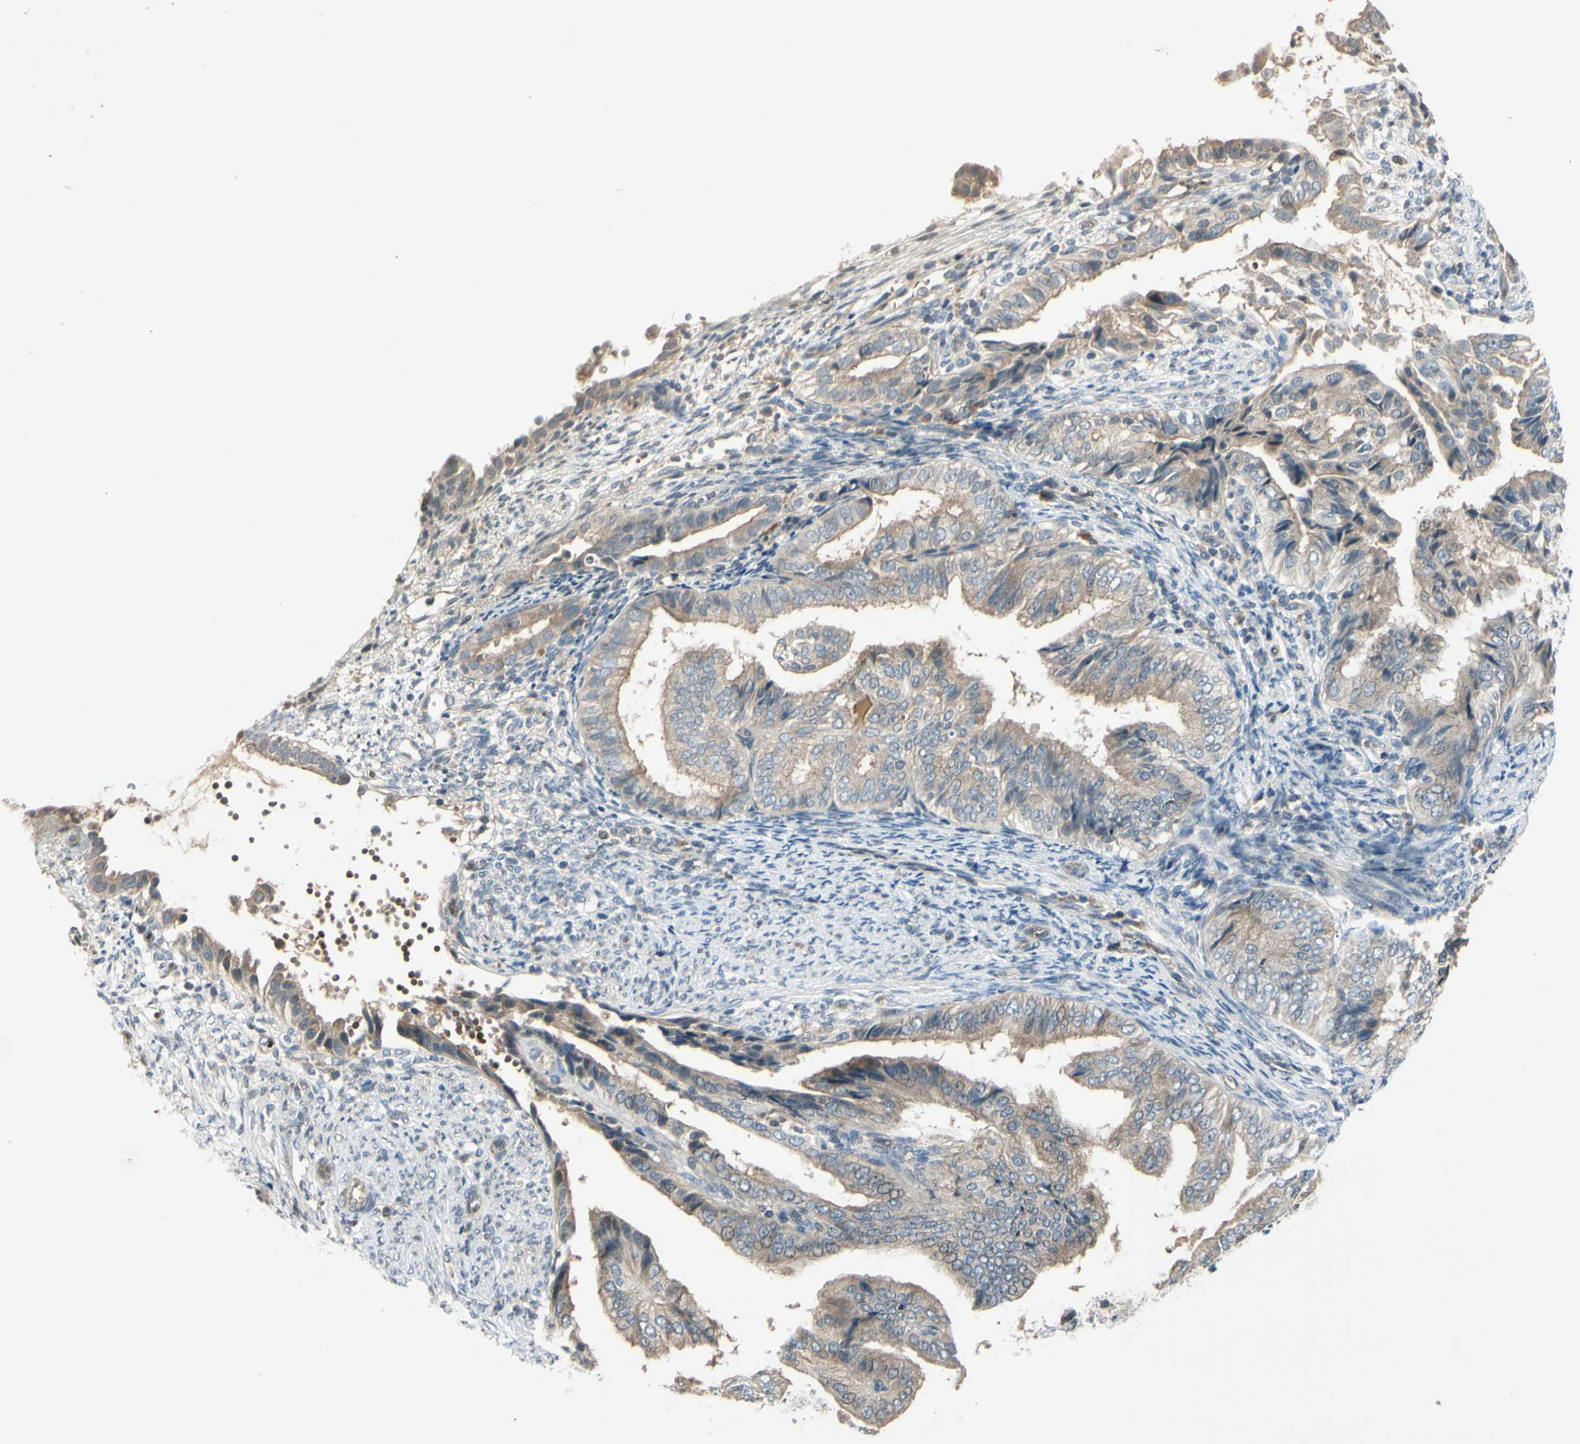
{"staining": {"intensity": "weak", "quantity": "25%-75%", "location": "cytoplasmic/membranous,nuclear"}, "tissue": "endometrial cancer", "cell_type": "Tumor cells", "image_type": "cancer", "snomed": [{"axis": "morphology", "description": "Adenocarcinoma, NOS"}, {"axis": "topography", "description": "Endometrium"}], "caption": "Human endometrial cancer (adenocarcinoma) stained for a protein (brown) displays weak cytoplasmic/membranous and nuclear positive positivity in approximately 25%-75% of tumor cells.", "gene": "FGF10", "patient": {"sex": "female", "age": 58}}